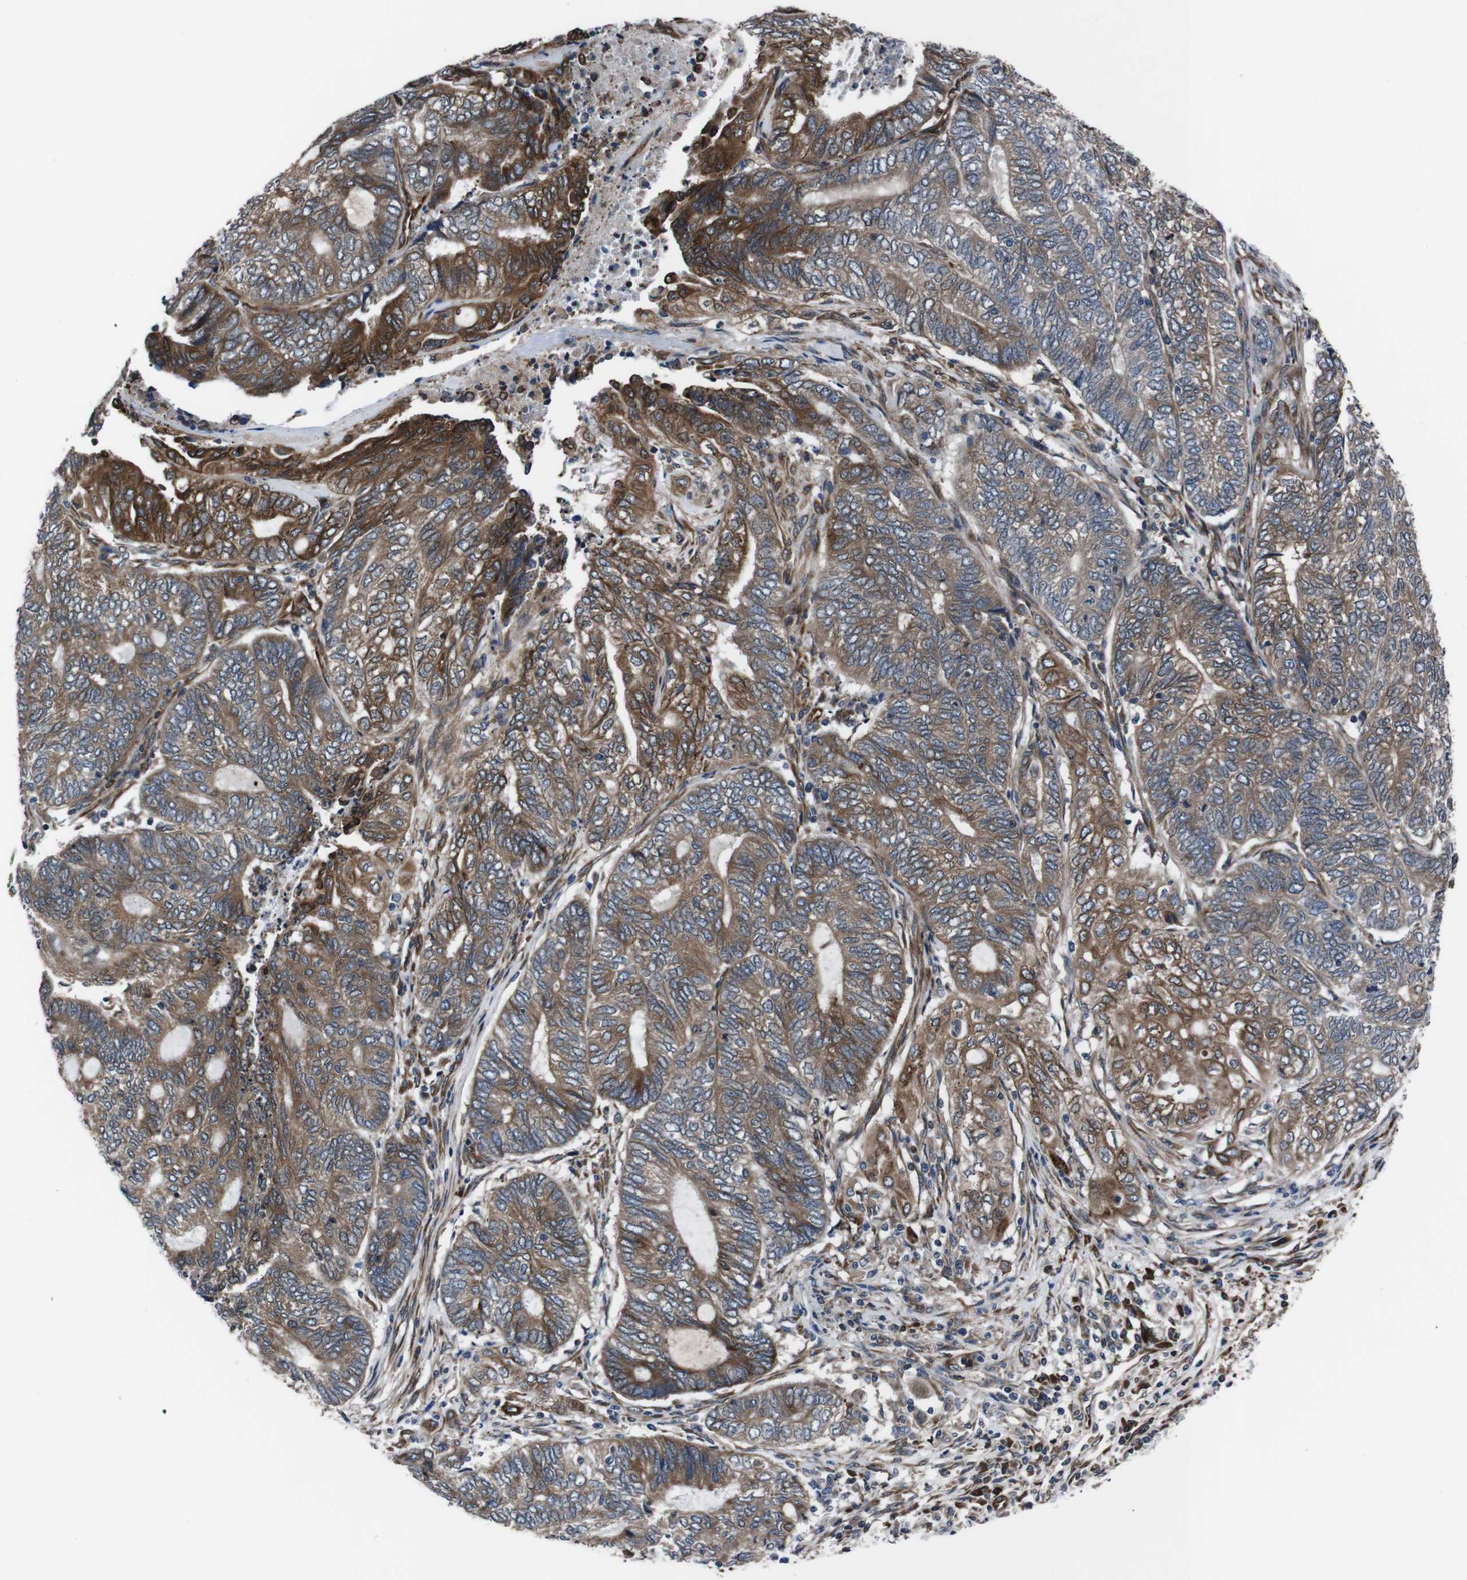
{"staining": {"intensity": "moderate", "quantity": ">75%", "location": "cytoplasmic/membranous"}, "tissue": "endometrial cancer", "cell_type": "Tumor cells", "image_type": "cancer", "snomed": [{"axis": "morphology", "description": "Adenocarcinoma, NOS"}, {"axis": "topography", "description": "Uterus"}, {"axis": "topography", "description": "Endometrium"}], "caption": "Protein staining reveals moderate cytoplasmic/membranous expression in approximately >75% of tumor cells in endometrial cancer (adenocarcinoma).", "gene": "EIF4A2", "patient": {"sex": "female", "age": 70}}